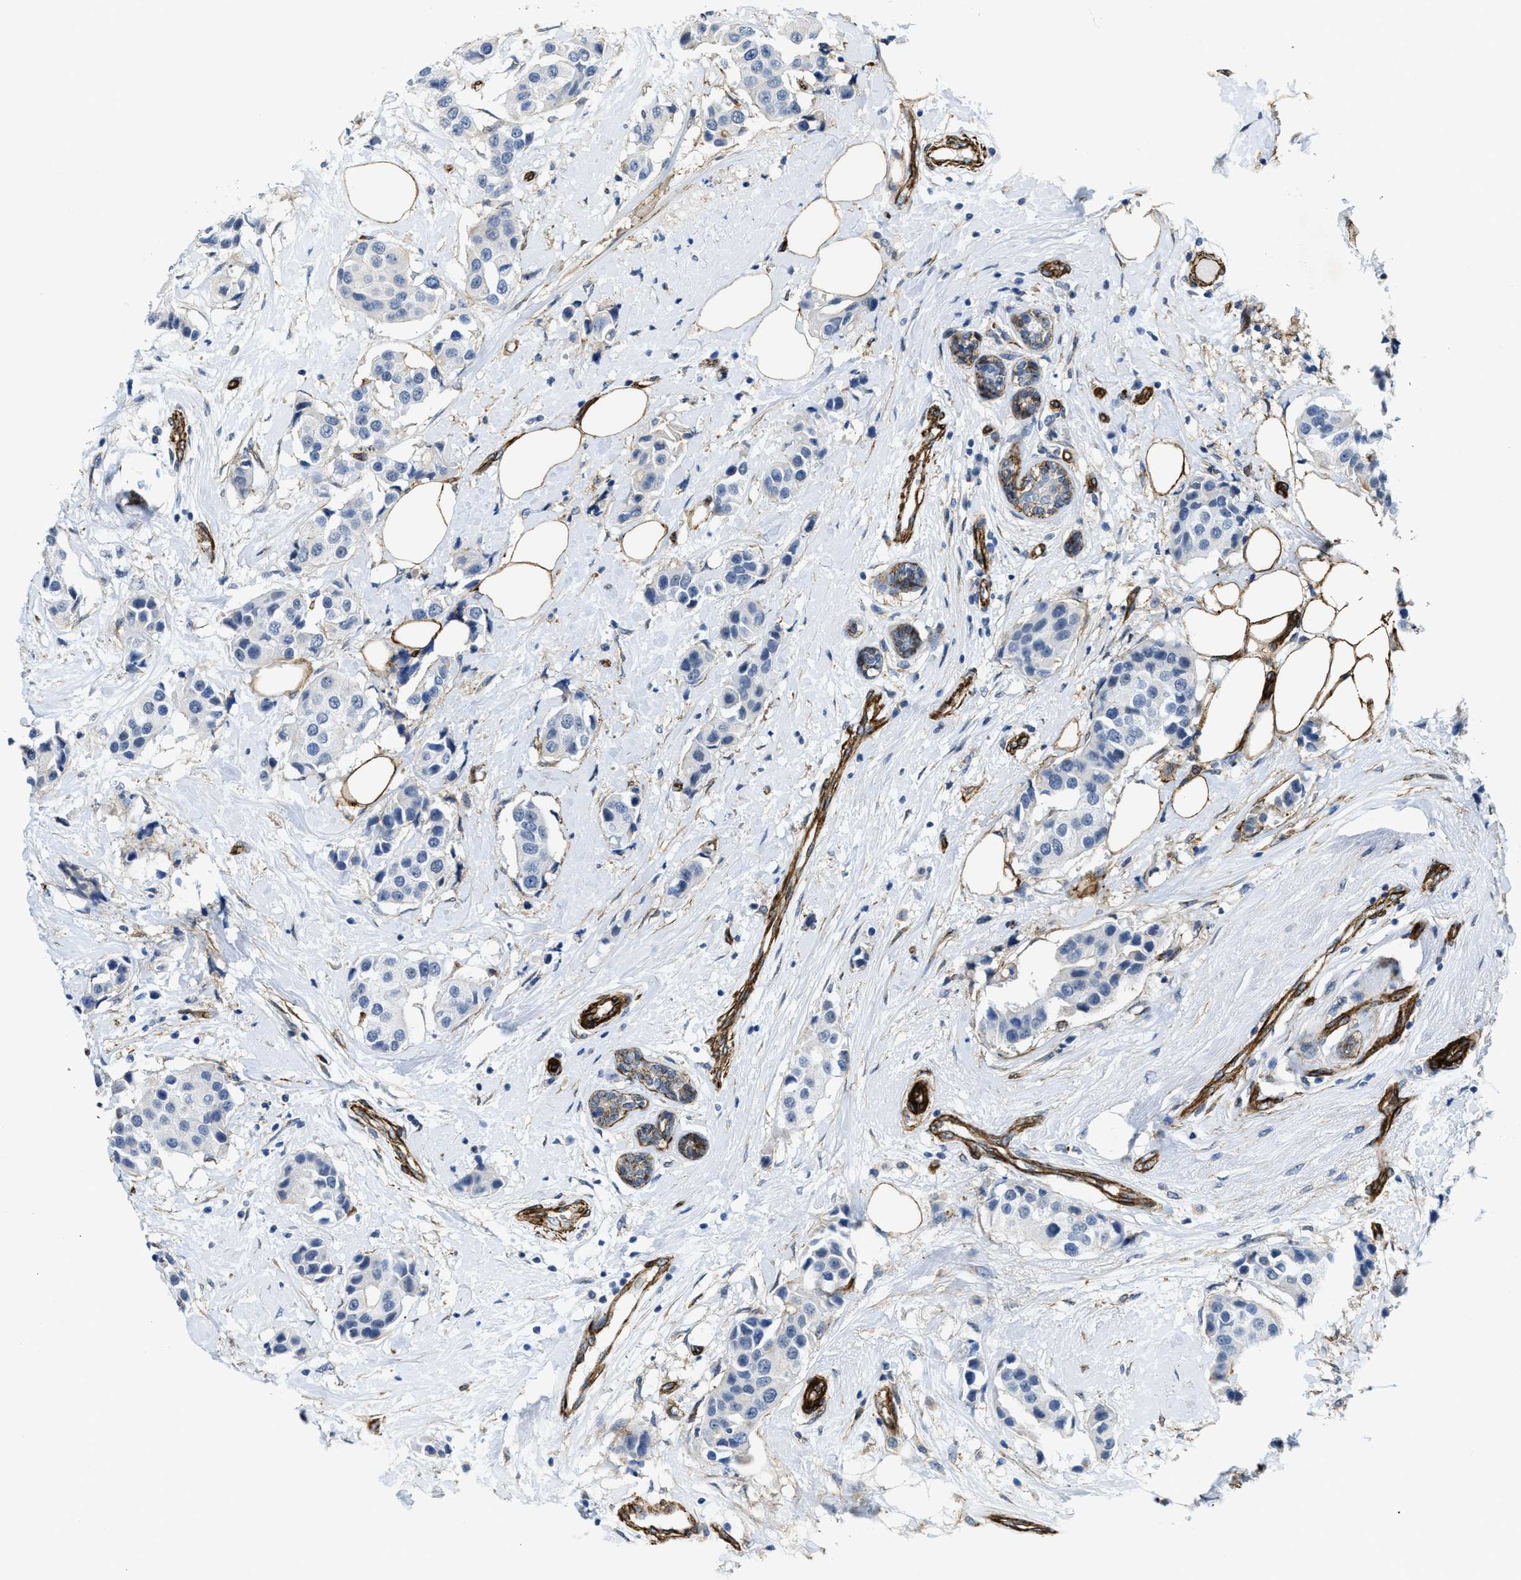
{"staining": {"intensity": "negative", "quantity": "none", "location": "none"}, "tissue": "breast cancer", "cell_type": "Tumor cells", "image_type": "cancer", "snomed": [{"axis": "morphology", "description": "Normal tissue, NOS"}, {"axis": "morphology", "description": "Duct carcinoma"}, {"axis": "topography", "description": "Breast"}], "caption": "Immunohistochemistry micrograph of breast invasive ductal carcinoma stained for a protein (brown), which demonstrates no staining in tumor cells.", "gene": "NAB1", "patient": {"sex": "female", "age": 39}}